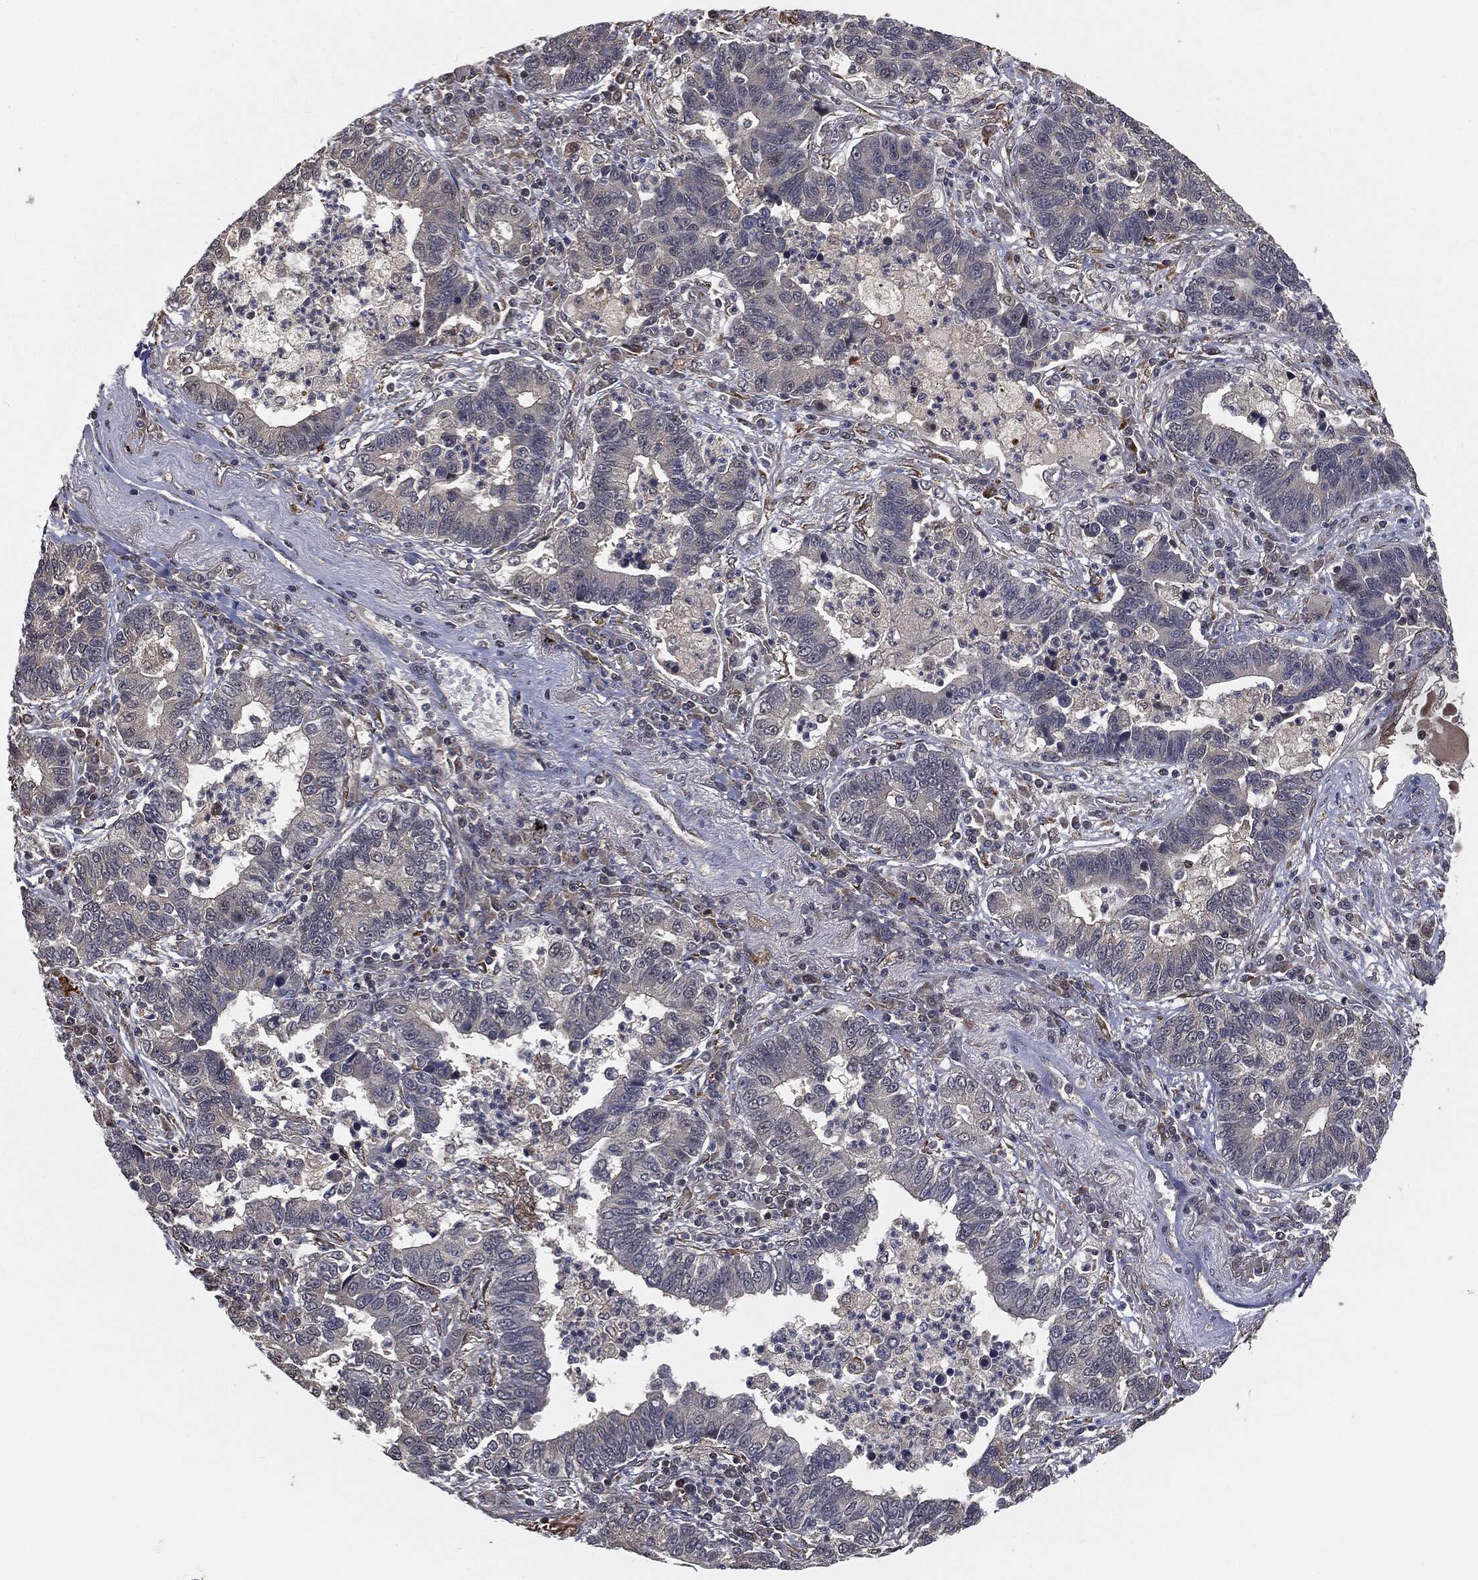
{"staining": {"intensity": "negative", "quantity": "none", "location": "none"}, "tissue": "lung cancer", "cell_type": "Tumor cells", "image_type": "cancer", "snomed": [{"axis": "morphology", "description": "Adenocarcinoma, NOS"}, {"axis": "topography", "description": "Lung"}], "caption": "Photomicrograph shows no protein positivity in tumor cells of lung adenocarcinoma tissue.", "gene": "FBXO7", "patient": {"sex": "female", "age": 57}}